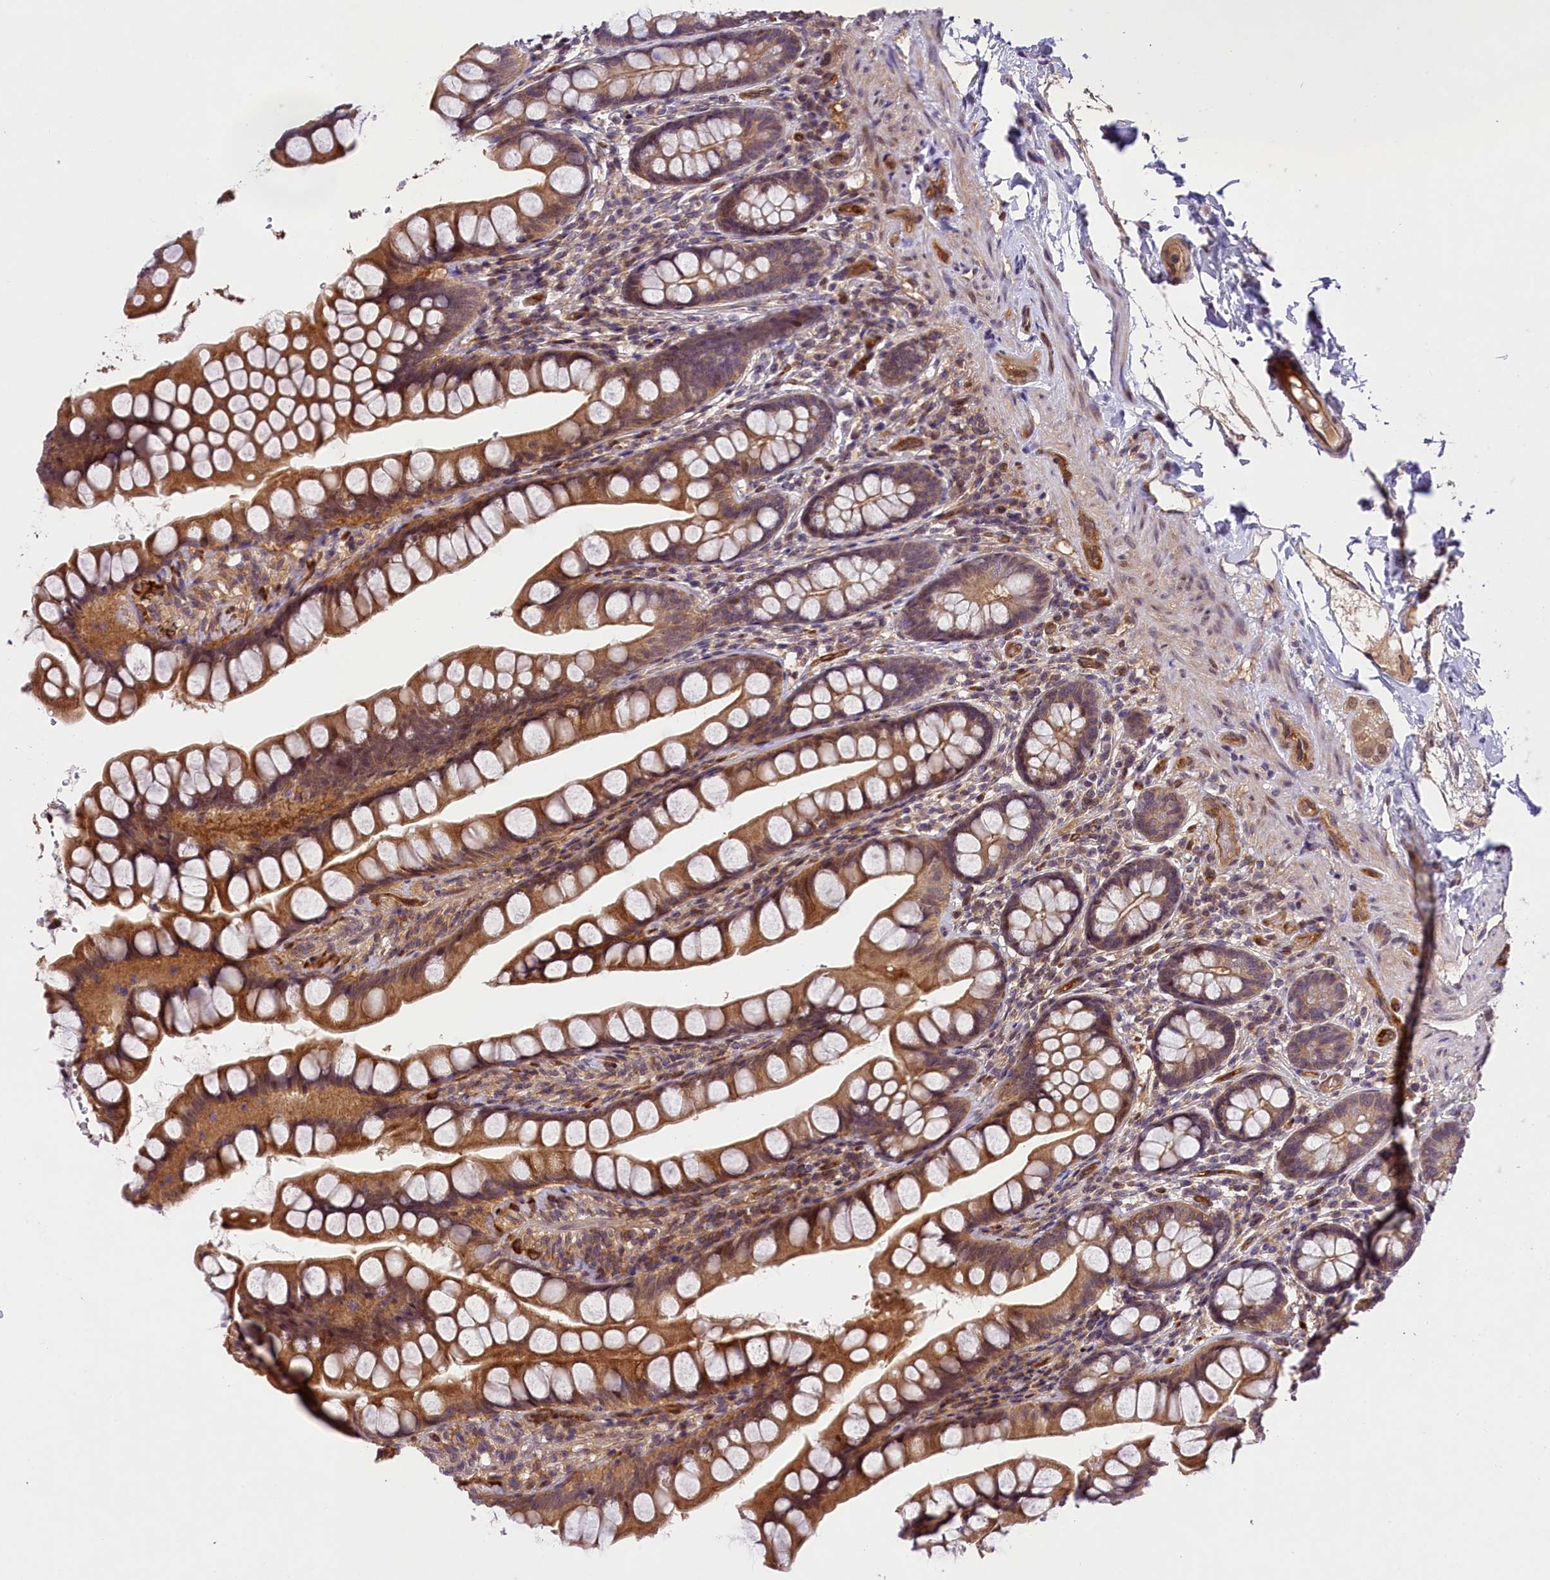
{"staining": {"intensity": "strong", "quantity": ">75%", "location": "cytoplasmic/membranous"}, "tissue": "small intestine", "cell_type": "Glandular cells", "image_type": "normal", "snomed": [{"axis": "morphology", "description": "Normal tissue, NOS"}, {"axis": "topography", "description": "Small intestine"}], "caption": "A brown stain shows strong cytoplasmic/membranous expression of a protein in glandular cells of normal small intestine. The staining was performed using DAB (3,3'-diaminobenzidine) to visualize the protein expression in brown, while the nuclei were stained in blue with hematoxylin (Magnification: 20x).", "gene": "SNRK", "patient": {"sex": "male", "age": 70}}